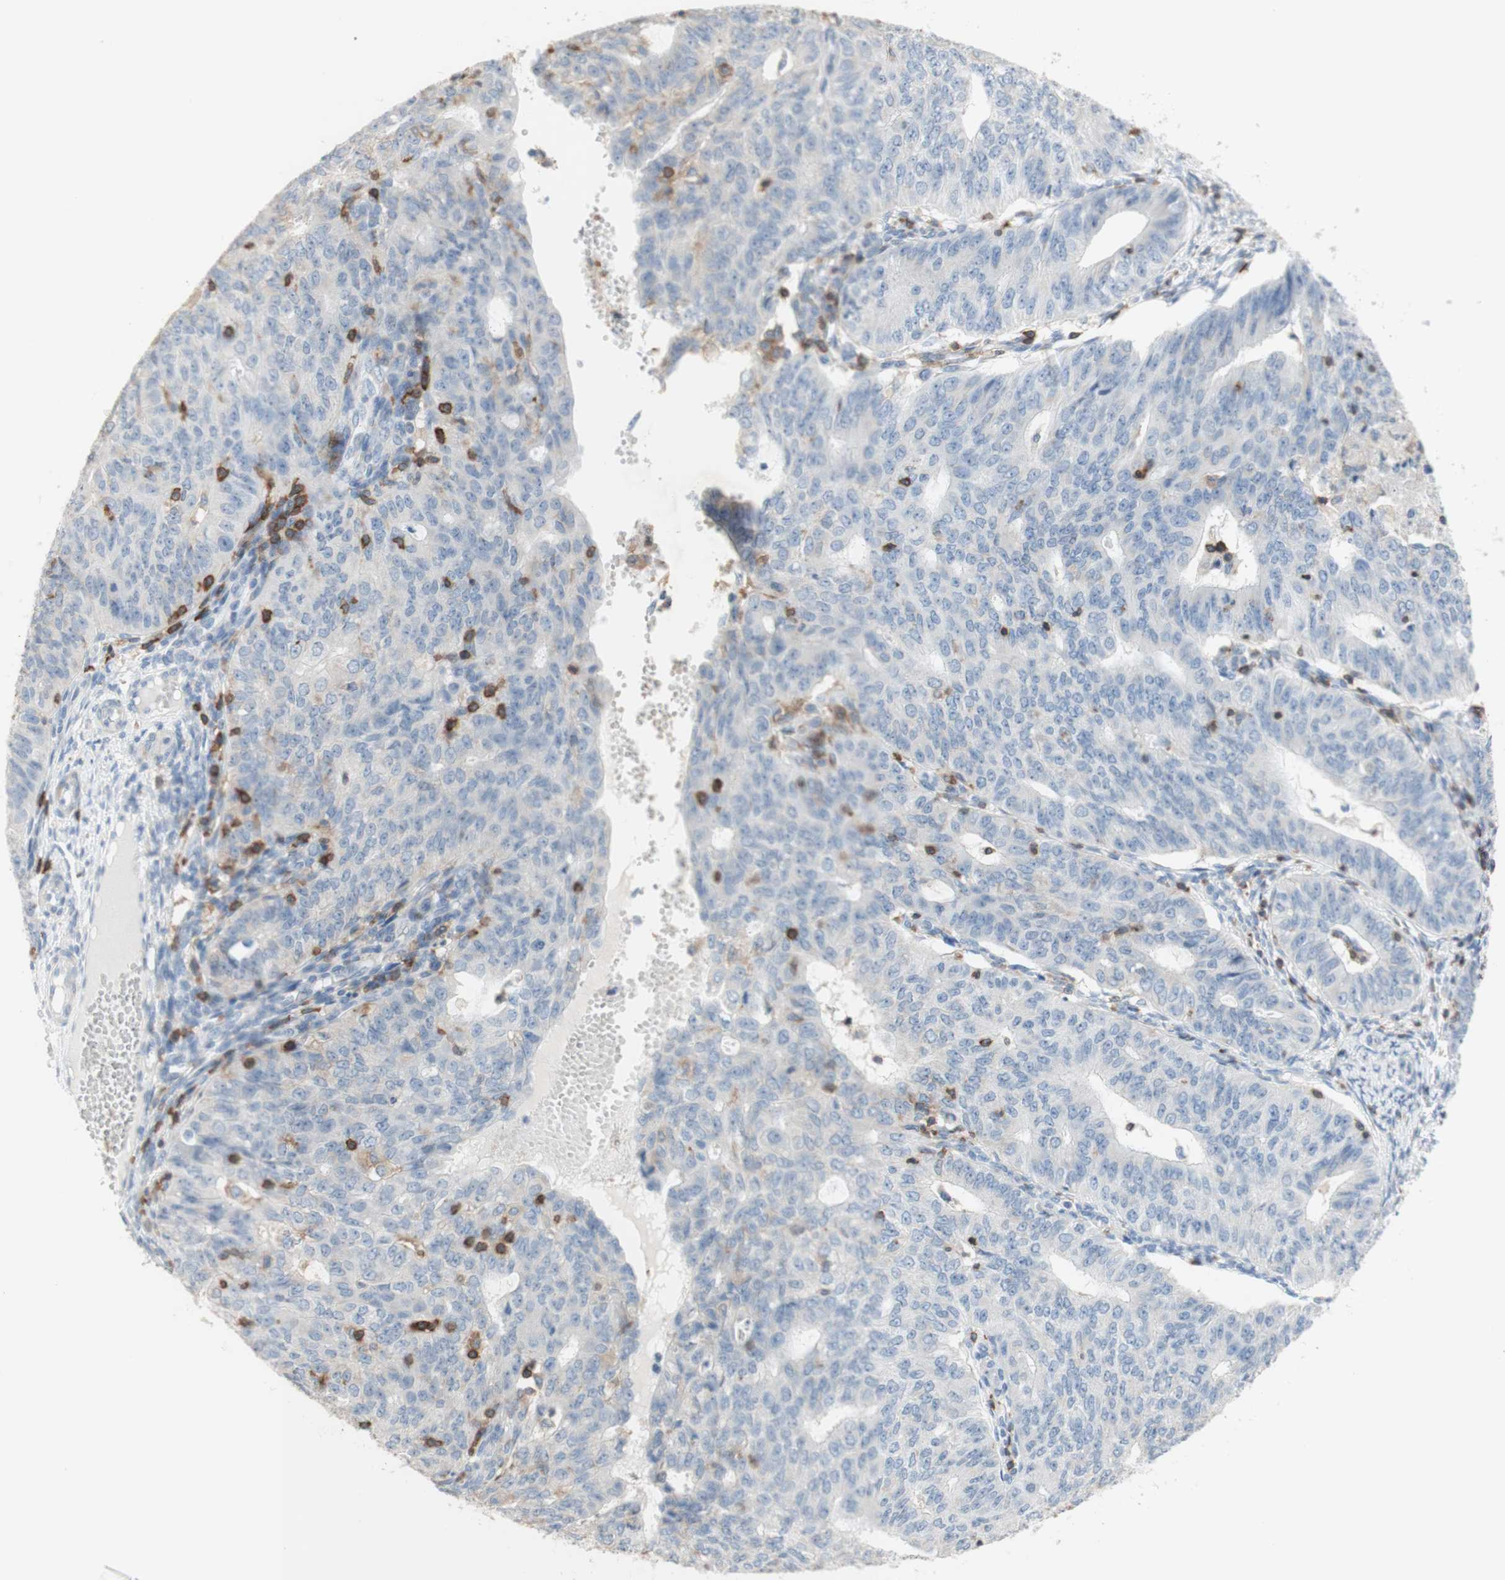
{"staining": {"intensity": "weak", "quantity": "<25%", "location": "cytoplasmic/membranous"}, "tissue": "endometrial cancer", "cell_type": "Tumor cells", "image_type": "cancer", "snomed": [{"axis": "morphology", "description": "Adenocarcinoma, NOS"}, {"axis": "topography", "description": "Endometrium"}], "caption": "Tumor cells show no significant positivity in endometrial cancer (adenocarcinoma). (DAB (3,3'-diaminobenzidine) immunohistochemistry (IHC), high magnification).", "gene": "SPINK6", "patient": {"sex": "female", "age": 32}}